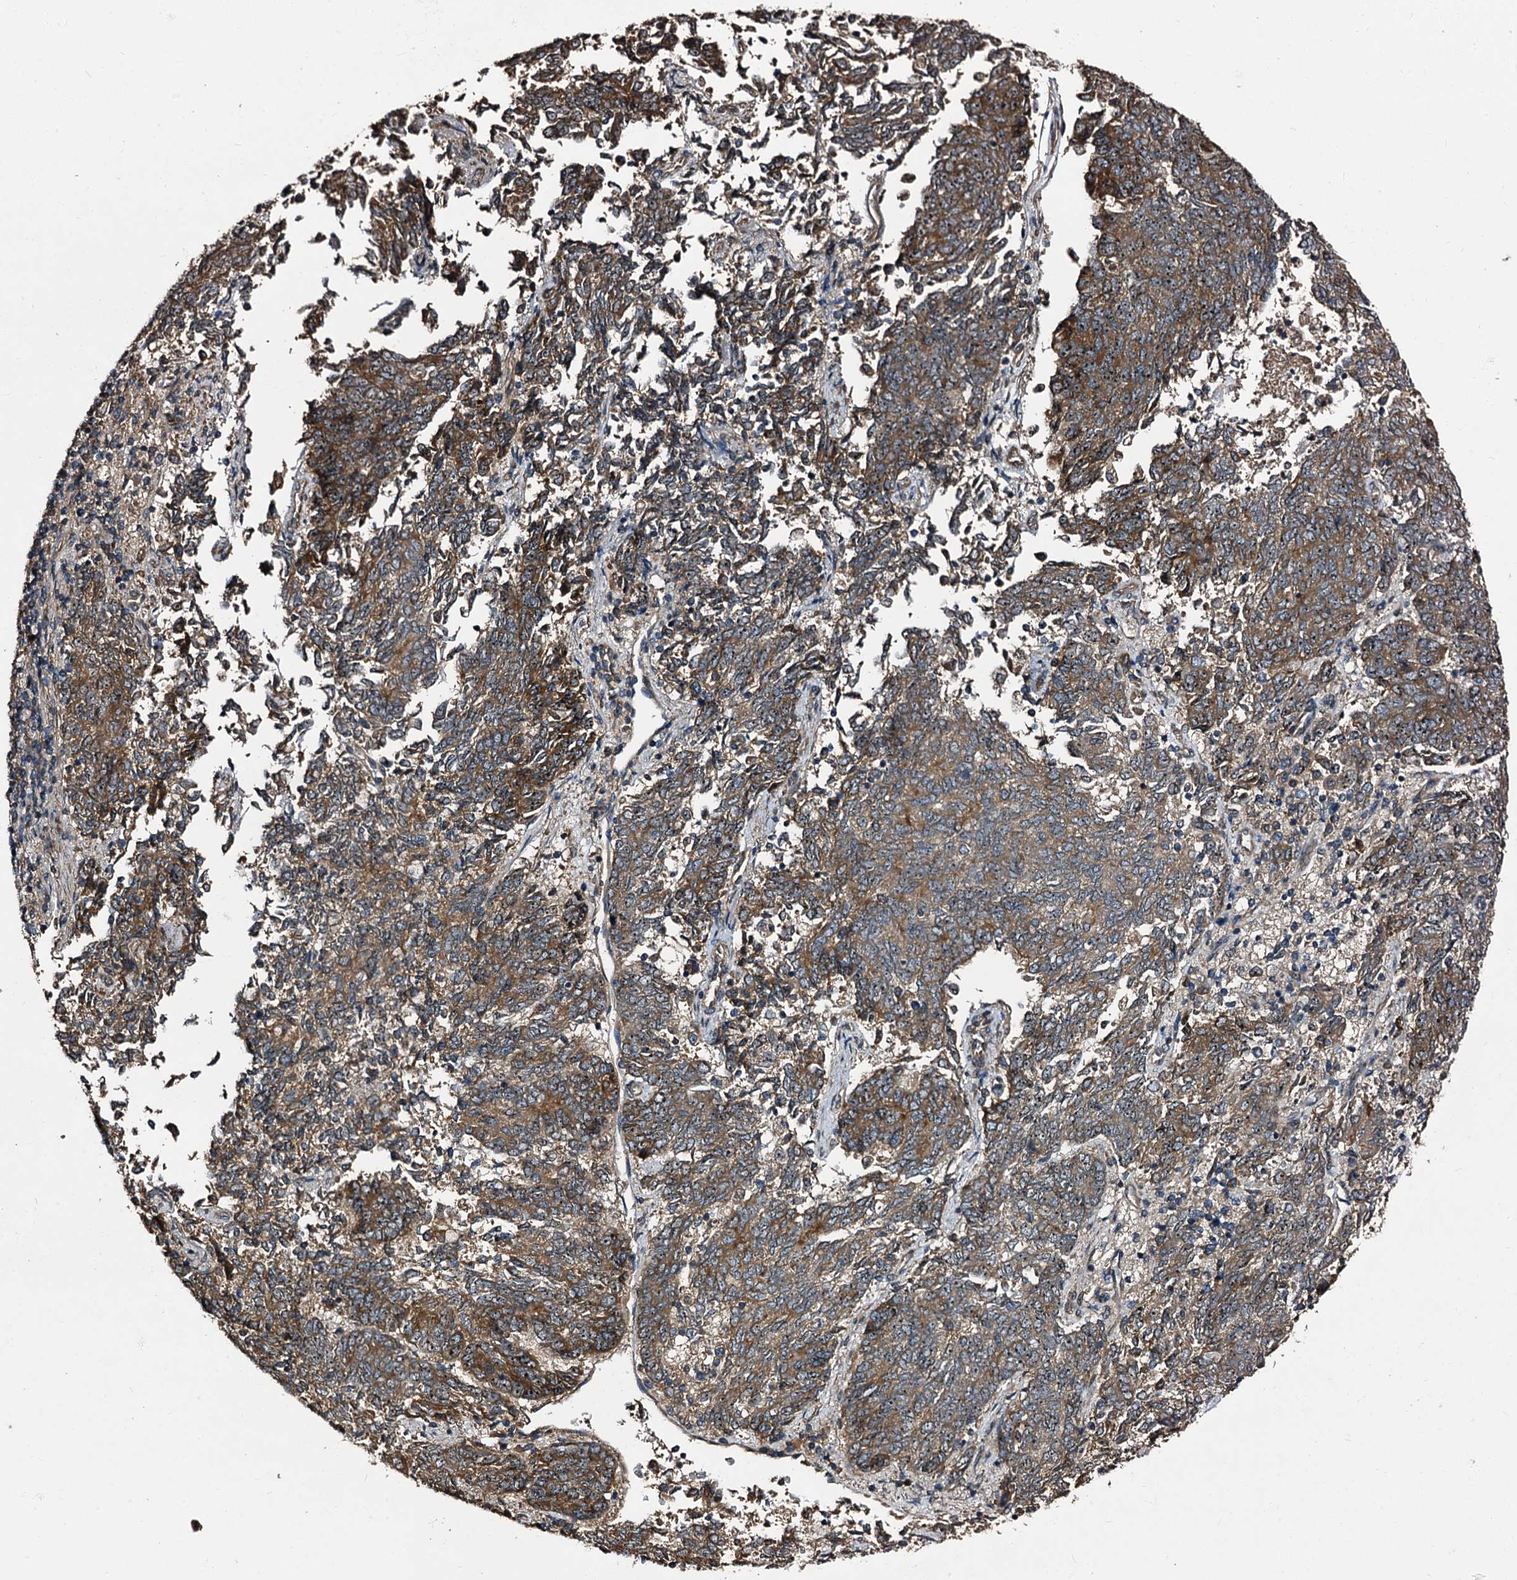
{"staining": {"intensity": "moderate", "quantity": ">75%", "location": "cytoplasmic/membranous"}, "tissue": "endometrial cancer", "cell_type": "Tumor cells", "image_type": "cancer", "snomed": [{"axis": "morphology", "description": "Adenocarcinoma, NOS"}, {"axis": "topography", "description": "Endometrium"}], "caption": "Brown immunohistochemical staining in endometrial cancer (adenocarcinoma) exhibits moderate cytoplasmic/membranous staining in about >75% of tumor cells.", "gene": "PEX5", "patient": {"sex": "female", "age": 80}}